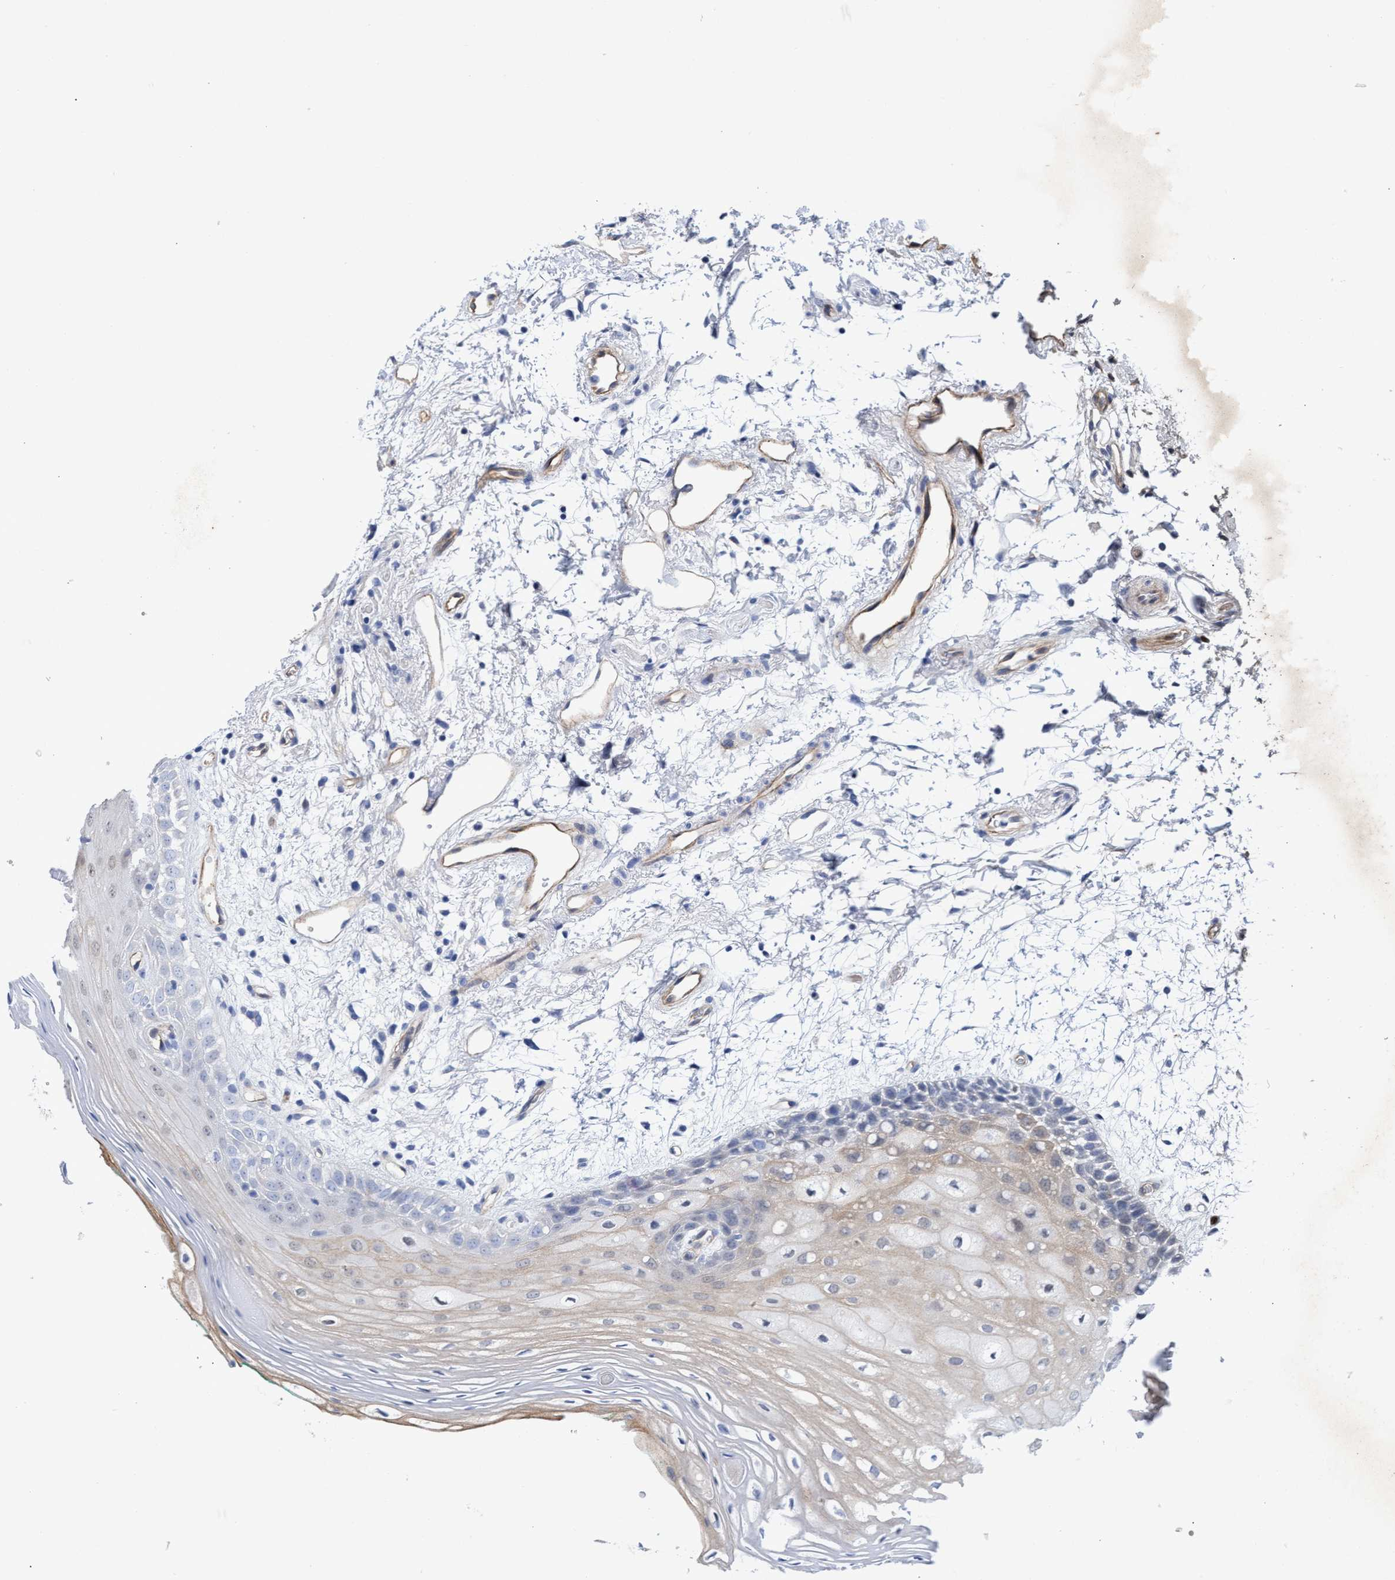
{"staining": {"intensity": "moderate", "quantity": "25%-75%", "location": "cytoplasmic/membranous"}, "tissue": "oral mucosa", "cell_type": "Squamous epithelial cells", "image_type": "normal", "snomed": [{"axis": "morphology", "description": "Normal tissue, NOS"}, {"axis": "topography", "description": "Skeletal muscle"}, {"axis": "topography", "description": "Oral tissue"}, {"axis": "topography", "description": "Peripheral nerve tissue"}], "caption": "An immunohistochemistry micrograph of benign tissue is shown. Protein staining in brown highlights moderate cytoplasmic/membranous positivity in oral mucosa within squamous epithelial cells.", "gene": "ZNF750", "patient": {"sex": "female", "age": 84}}